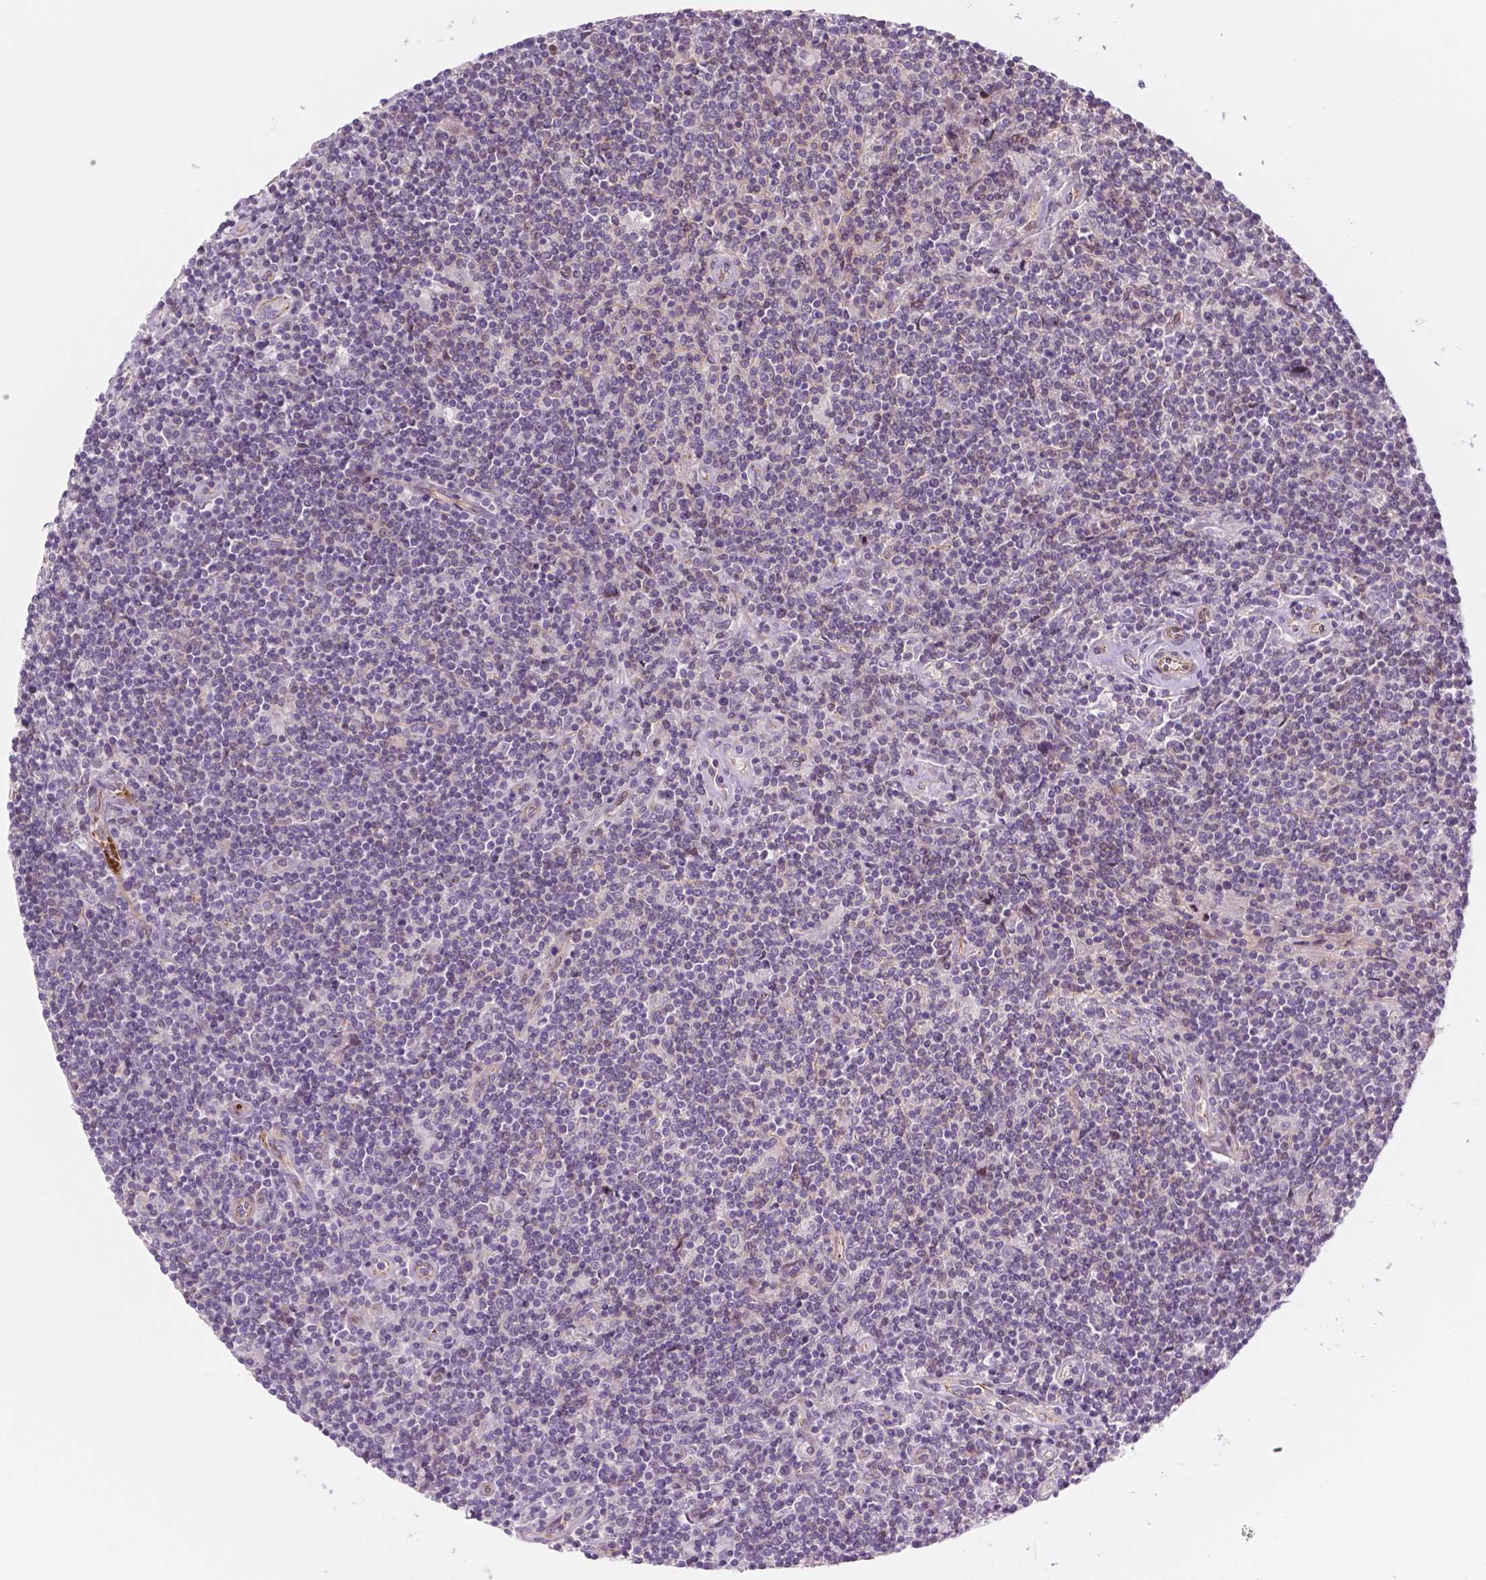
{"staining": {"intensity": "negative", "quantity": "none", "location": "none"}, "tissue": "lymphoma", "cell_type": "Tumor cells", "image_type": "cancer", "snomed": [{"axis": "morphology", "description": "Hodgkin's disease, NOS"}, {"axis": "topography", "description": "Lymph node"}], "caption": "Immunohistochemistry (IHC) image of neoplastic tissue: human lymphoma stained with DAB (3,3'-diaminobenzidine) displays no significant protein positivity in tumor cells.", "gene": "RND3", "patient": {"sex": "male", "age": 40}}